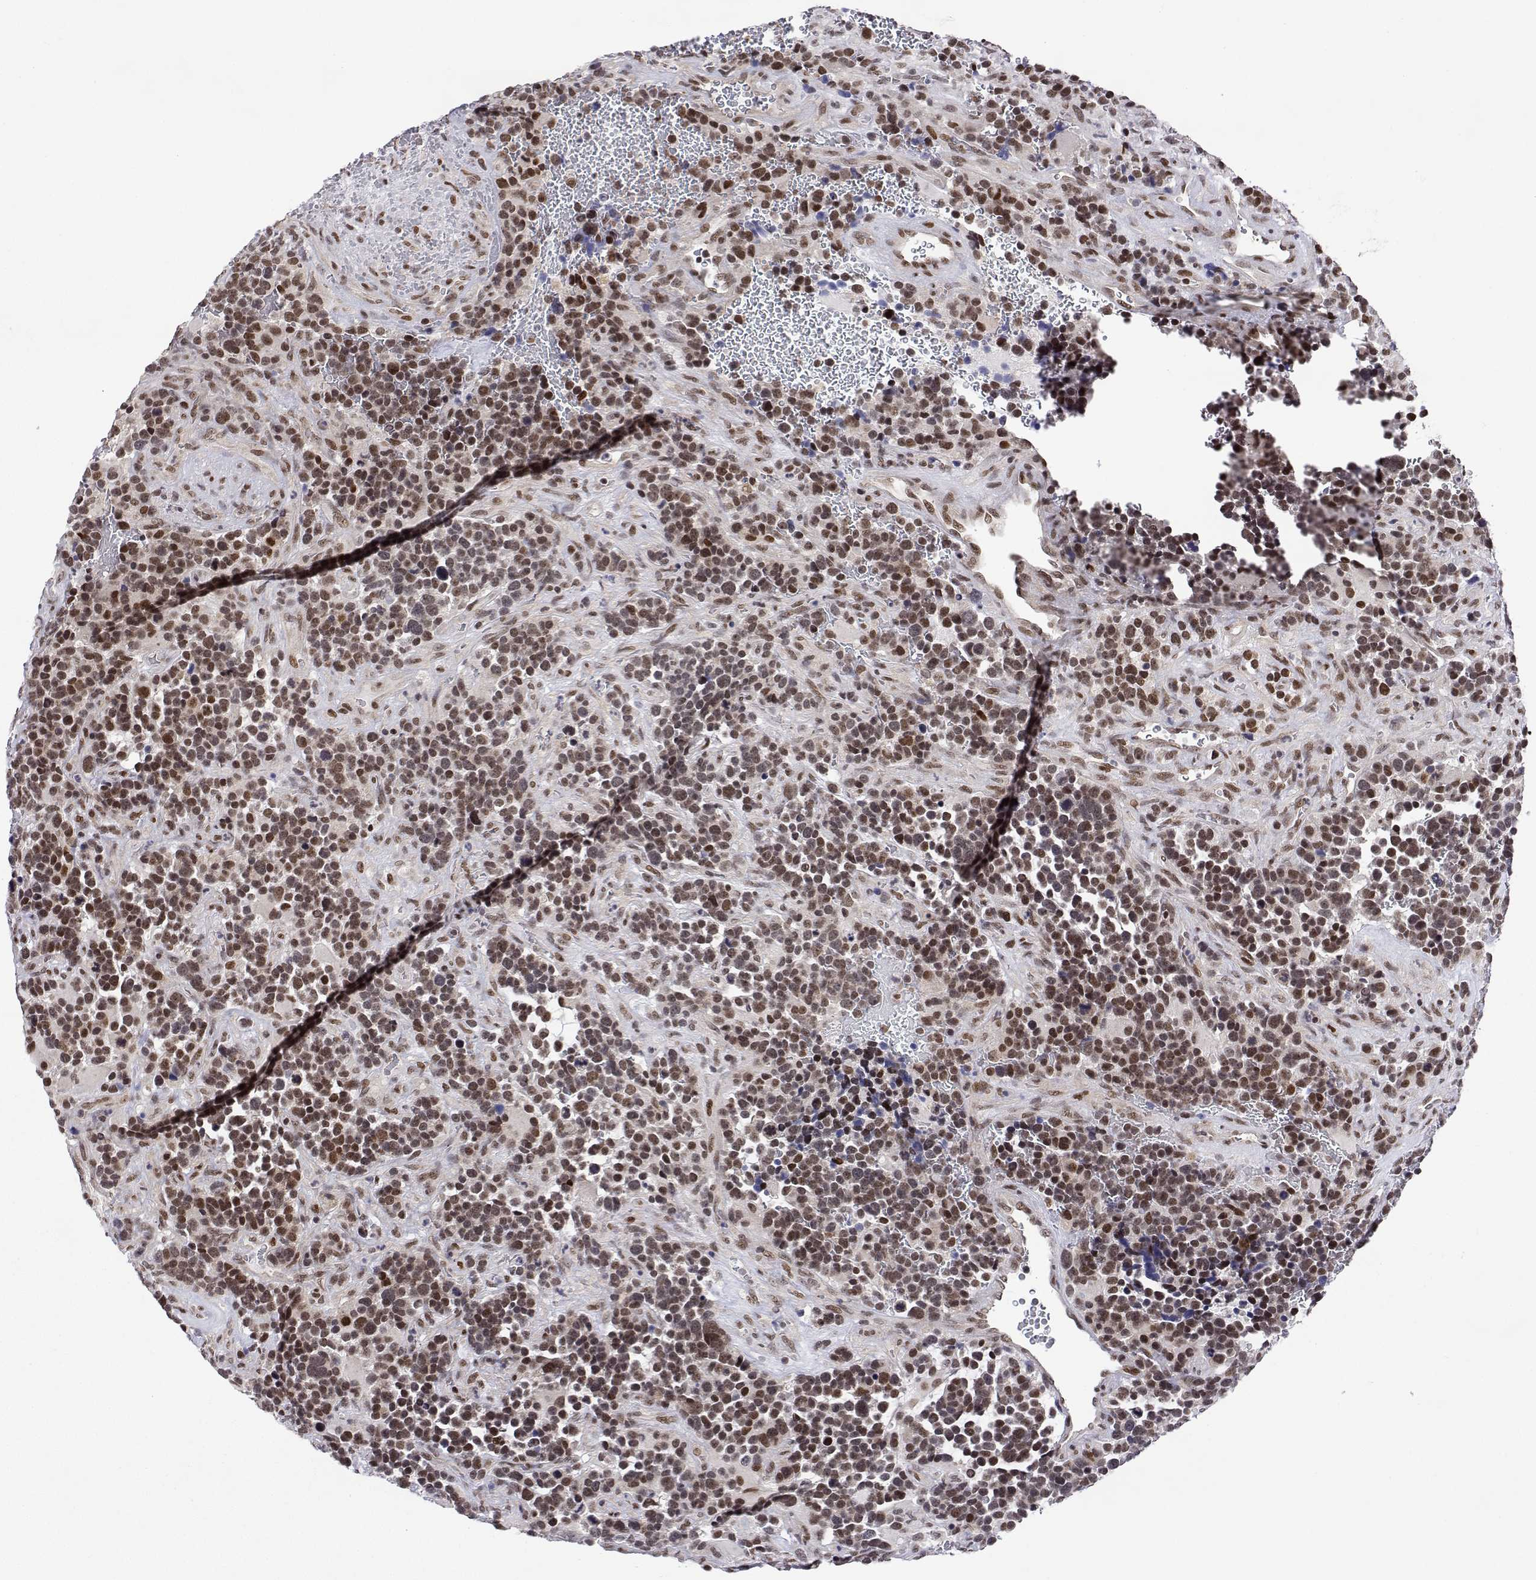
{"staining": {"intensity": "moderate", "quantity": ">75%", "location": "nuclear"}, "tissue": "glioma", "cell_type": "Tumor cells", "image_type": "cancer", "snomed": [{"axis": "morphology", "description": "Glioma, malignant, High grade"}, {"axis": "topography", "description": "Brain"}], "caption": "Protein expression analysis of glioma demonstrates moderate nuclear staining in about >75% of tumor cells.", "gene": "XPC", "patient": {"sex": "male", "age": 33}}